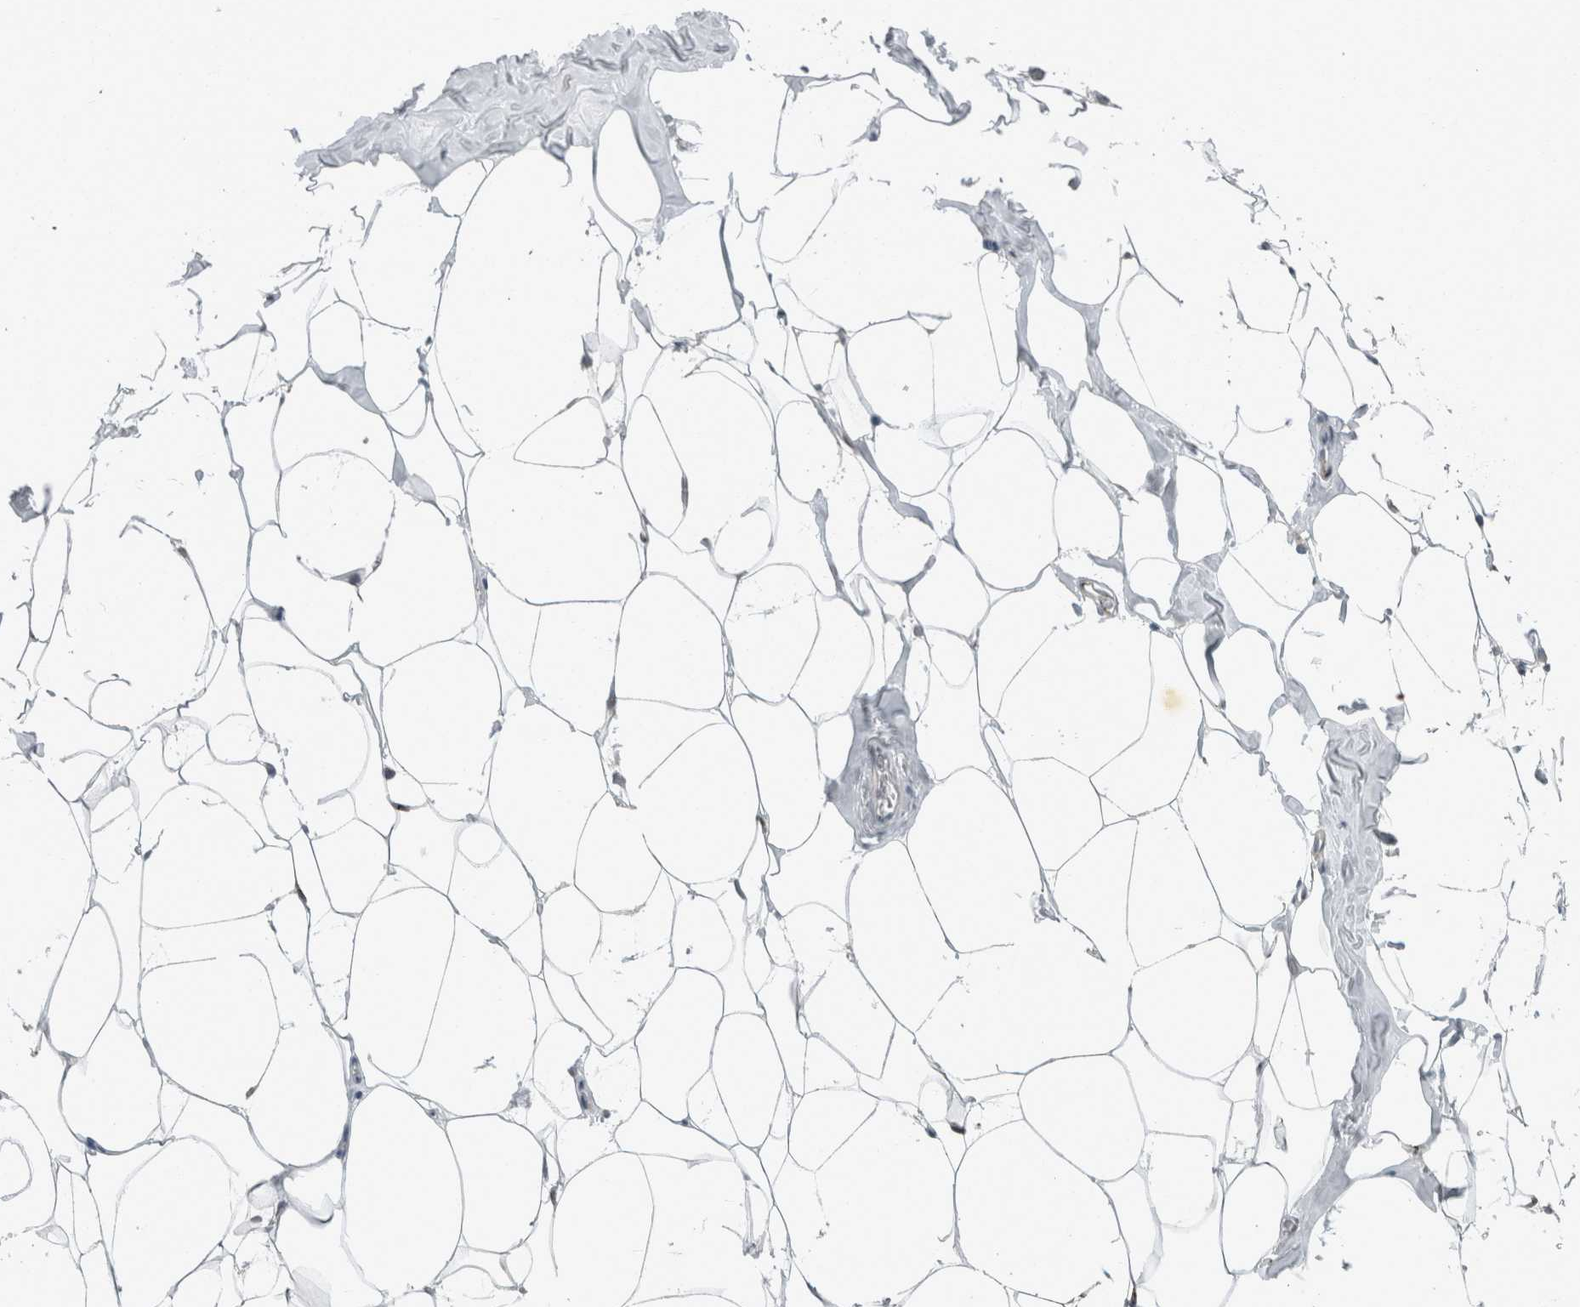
{"staining": {"intensity": "negative", "quantity": "none", "location": "none"}, "tissue": "adipose tissue", "cell_type": "Adipocytes", "image_type": "normal", "snomed": [{"axis": "morphology", "description": "Normal tissue, NOS"}, {"axis": "morphology", "description": "Fibrosis, NOS"}, {"axis": "topography", "description": "Breast"}, {"axis": "topography", "description": "Adipose tissue"}], "caption": "Adipose tissue was stained to show a protein in brown. There is no significant staining in adipocytes. The staining is performed using DAB brown chromogen with nuclei counter-stained in using hematoxylin.", "gene": "KIF1C", "patient": {"sex": "female", "age": 39}}